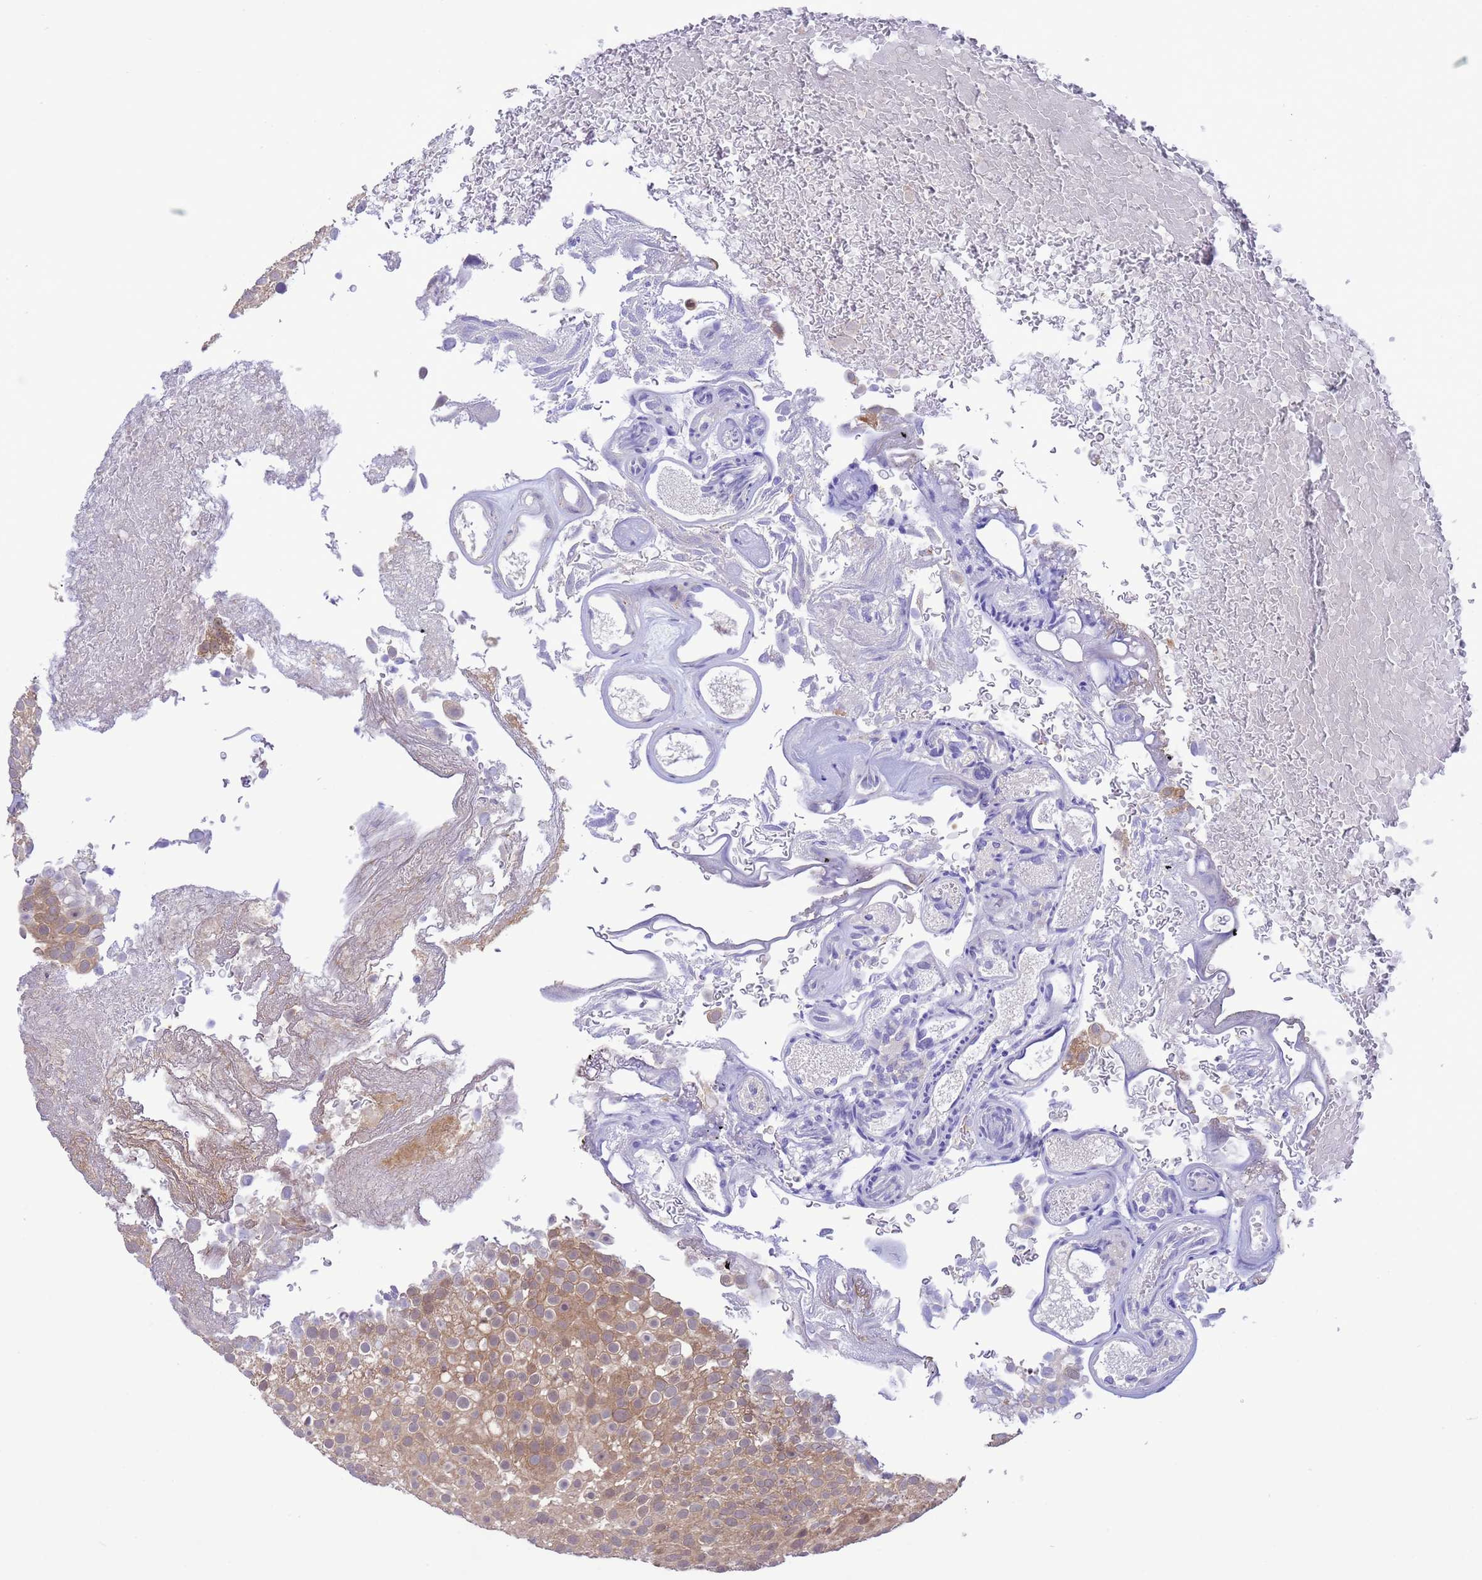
{"staining": {"intensity": "moderate", "quantity": ">75%", "location": "cytoplasmic/membranous"}, "tissue": "urothelial cancer", "cell_type": "Tumor cells", "image_type": "cancer", "snomed": [{"axis": "morphology", "description": "Urothelial carcinoma, Low grade"}, {"axis": "topography", "description": "Urinary bladder"}], "caption": "Immunohistochemical staining of urothelial cancer exhibits moderate cytoplasmic/membranous protein staining in approximately >75% of tumor cells. (Brightfield microscopy of DAB IHC at high magnification).", "gene": "ZNF461", "patient": {"sex": "male", "age": 78}}